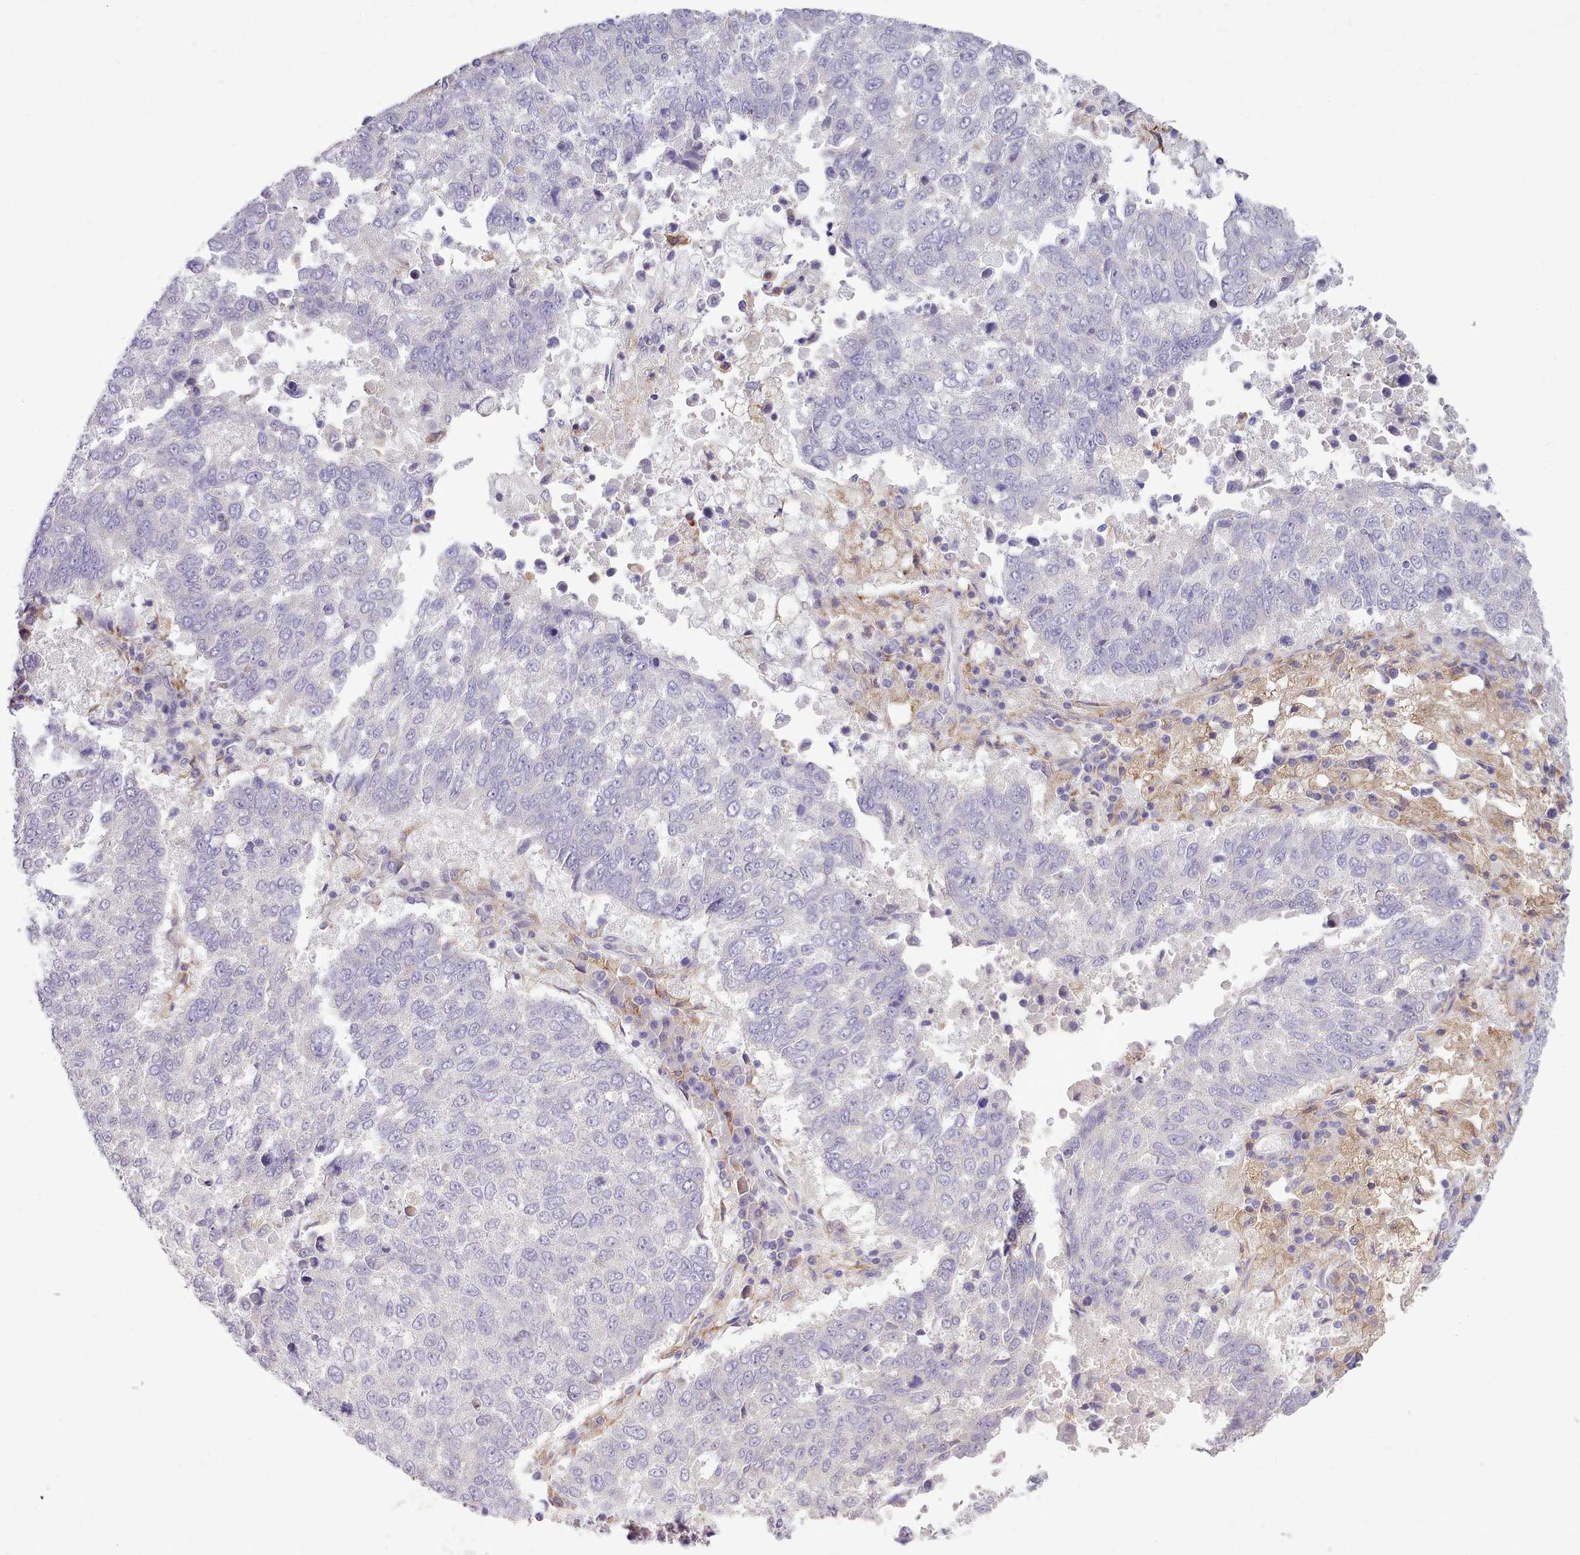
{"staining": {"intensity": "negative", "quantity": "none", "location": "none"}, "tissue": "lung cancer", "cell_type": "Tumor cells", "image_type": "cancer", "snomed": [{"axis": "morphology", "description": "Squamous cell carcinoma, NOS"}, {"axis": "topography", "description": "Lung"}], "caption": "Lung cancer was stained to show a protein in brown. There is no significant positivity in tumor cells.", "gene": "FAM83E", "patient": {"sex": "male", "age": 73}}